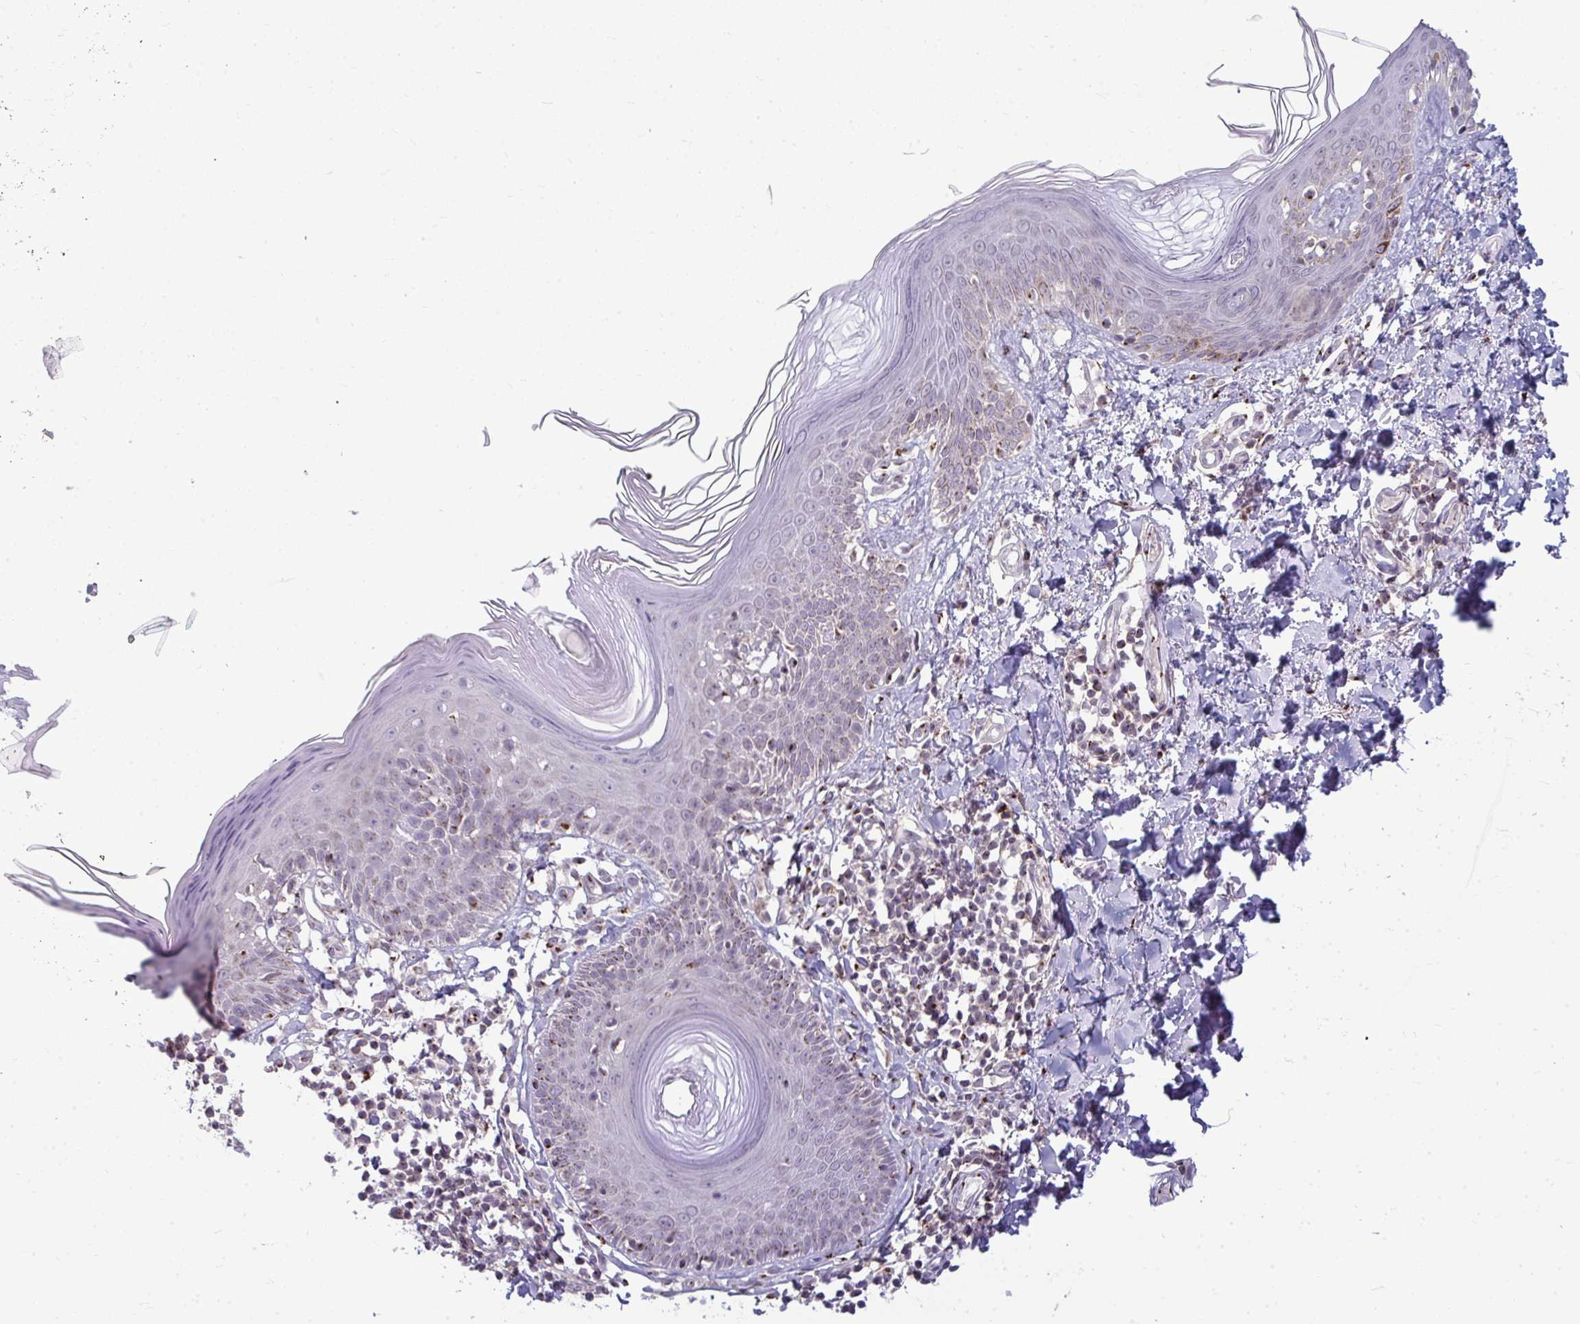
{"staining": {"intensity": "negative", "quantity": "none", "location": "none"}, "tissue": "skin", "cell_type": "Fibroblasts", "image_type": "normal", "snomed": [{"axis": "morphology", "description": "Normal tissue, NOS"}, {"axis": "topography", "description": "Skin"}, {"axis": "topography", "description": "Peripheral nerve tissue"}], "caption": "Unremarkable skin was stained to show a protein in brown. There is no significant staining in fibroblasts.", "gene": "DTX4", "patient": {"sex": "female", "age": 45}}